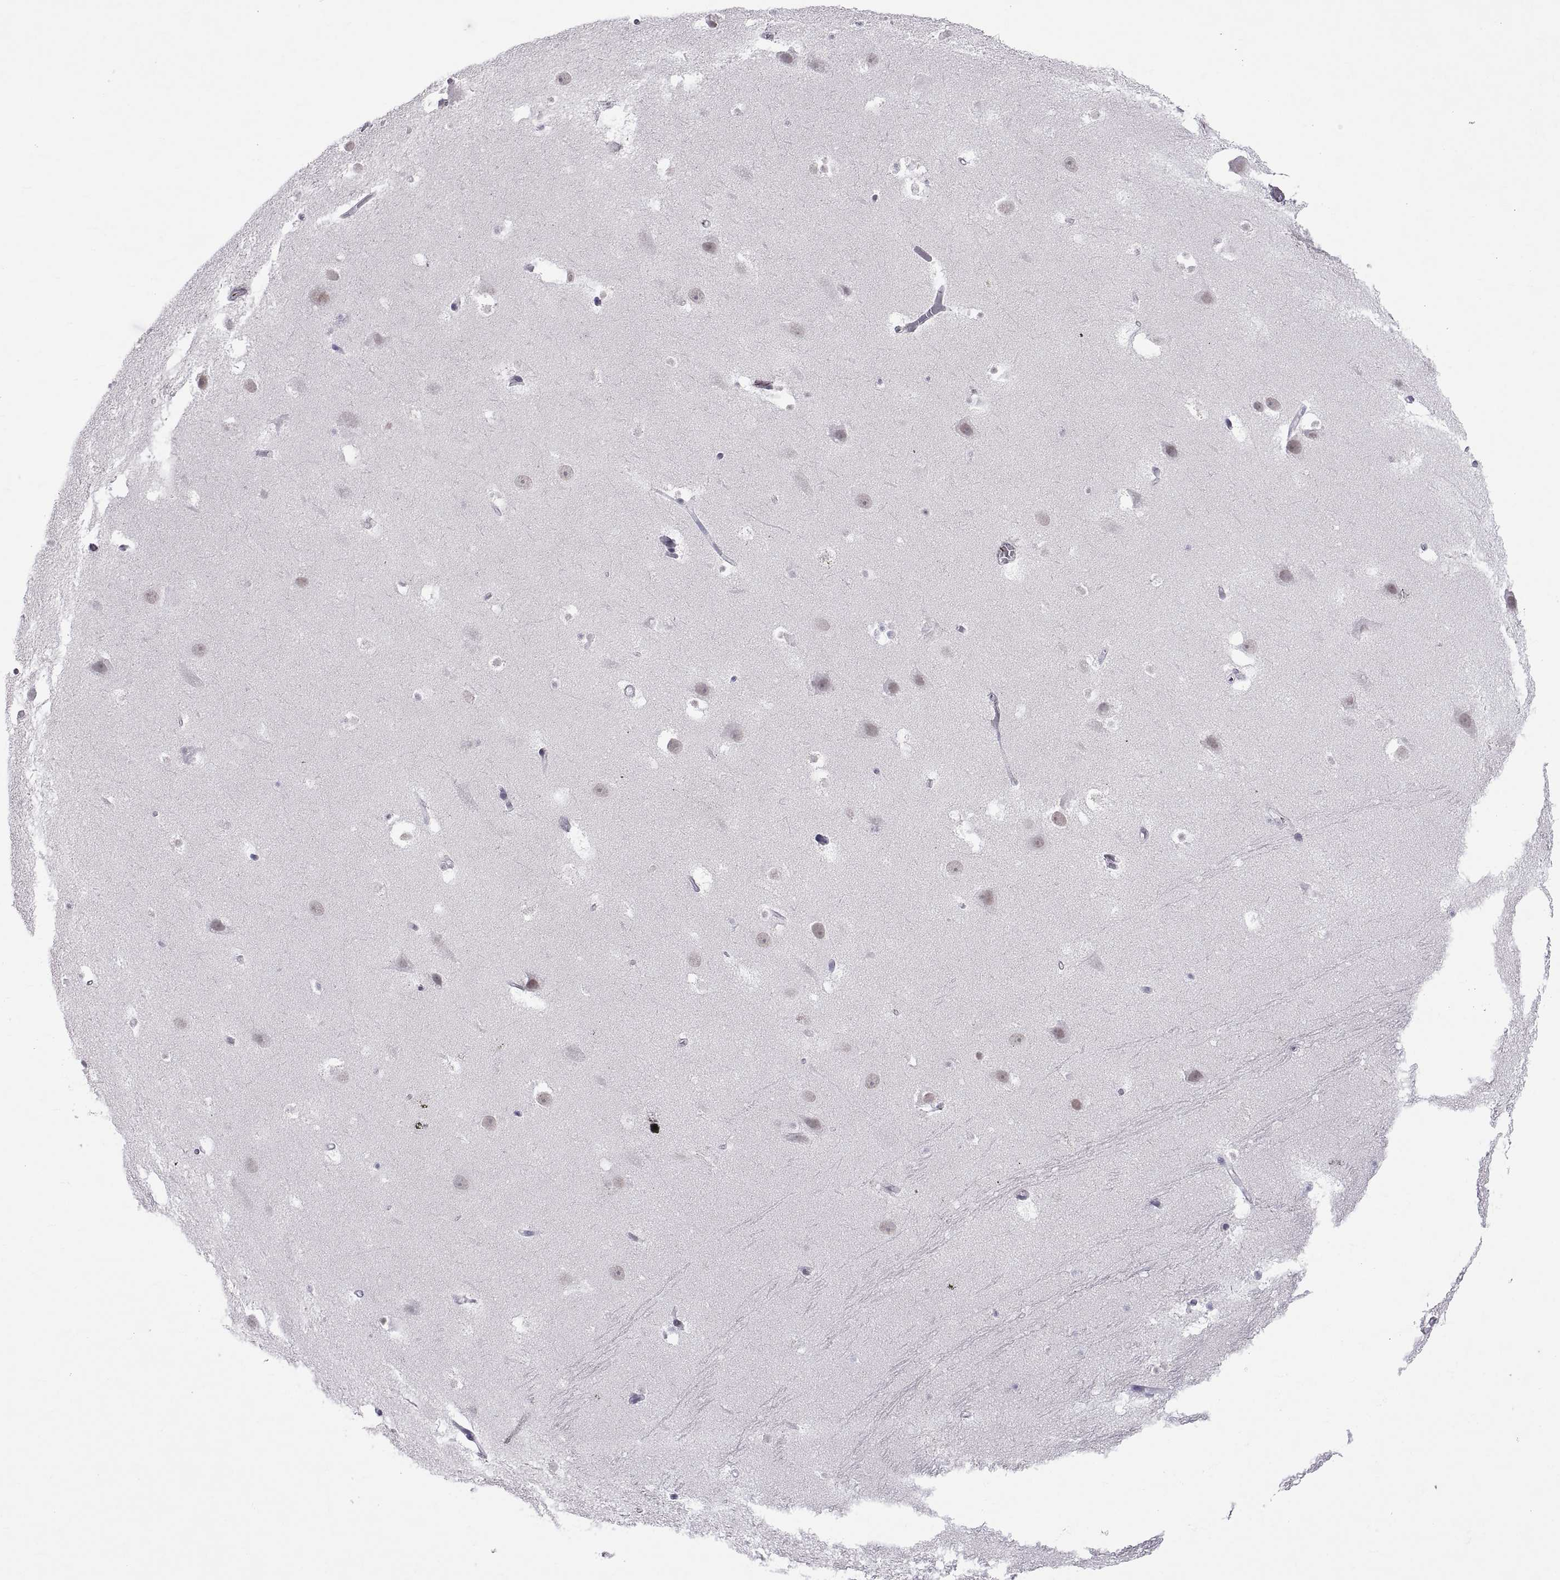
{"staining": {"intensity": "negative", "quantity": "none", "location": "none"}, "tissue": "hippocampus", "cell_type": "Glial cells", "image_type": "normal", "snomed": [{"axis": "morphology", "description": "Normal tissue, NOS"}, {"axis": "topography", "description": "Hippocampus"}], "caption": "A high-resolution photomicrograph shows immunohistochemistry staining of normal hippocampus, which reveals no significant staining in glial cells.", "gene": "KRT77", "patient": {"sex": "male", "age": 26}}